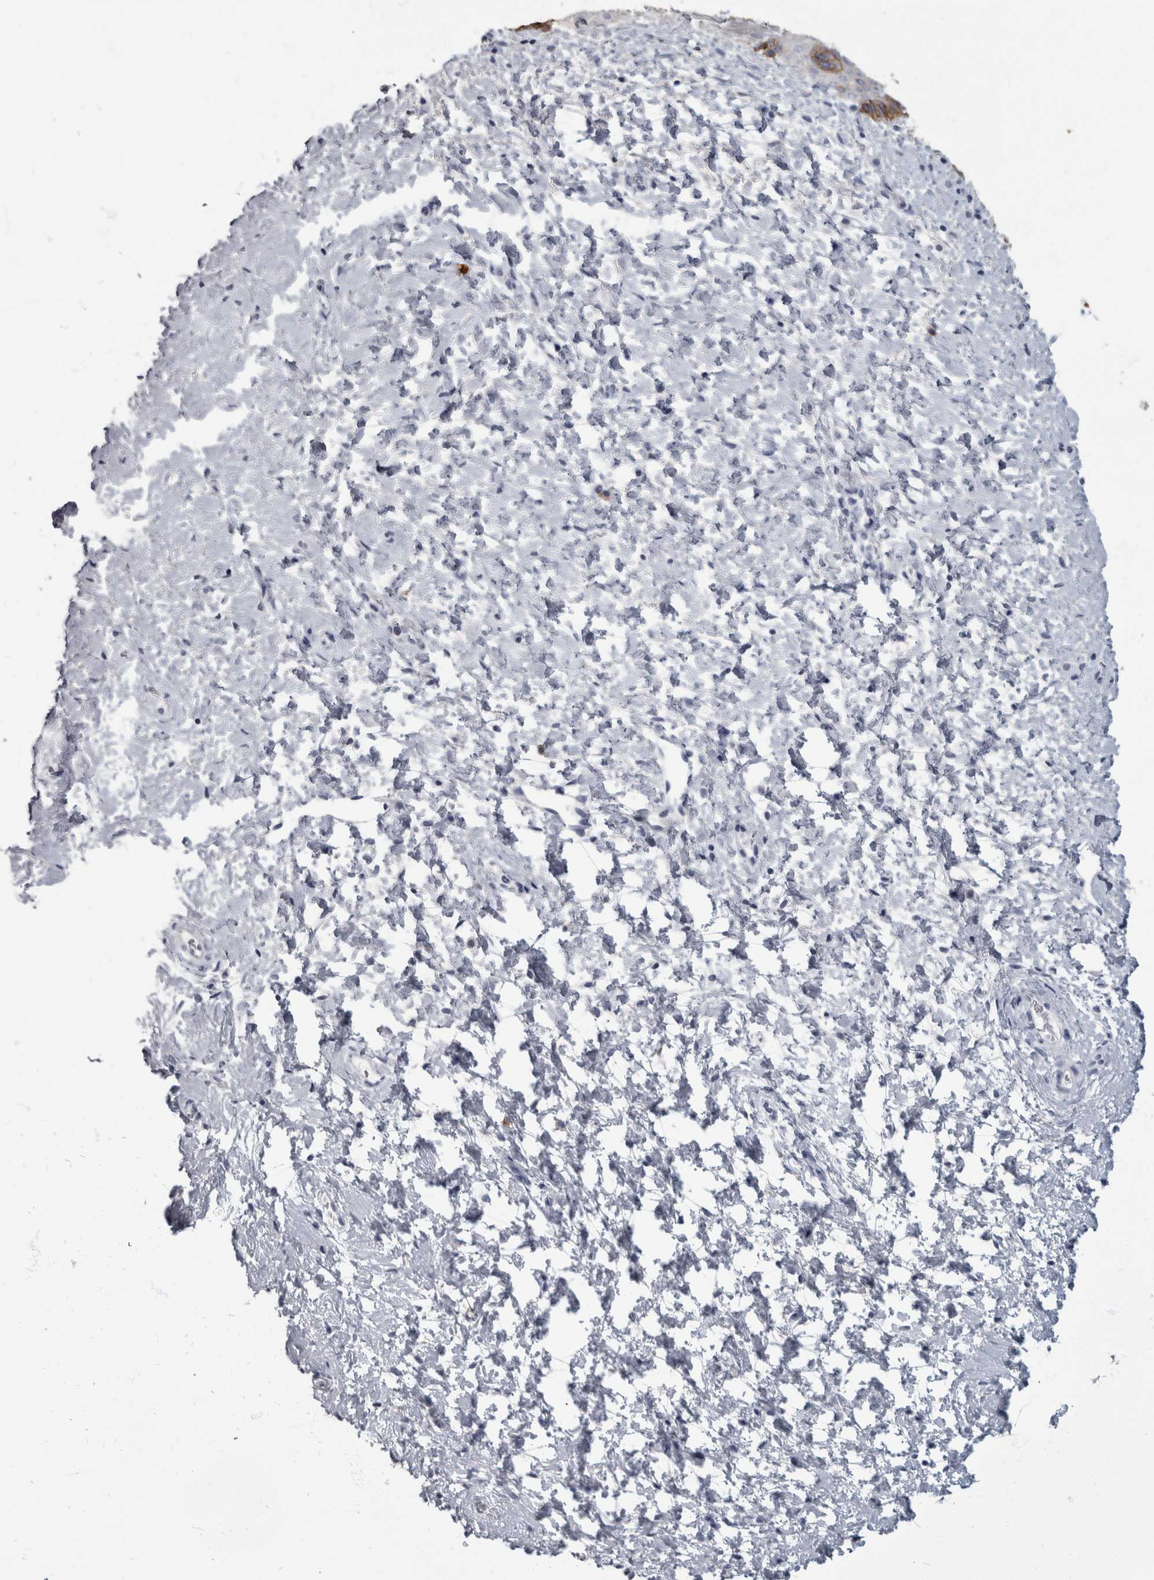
{"staining": {"intensity": "strong", "quantity": ">75%", "location": "cytoplasmic/membranous"}, "tissue": "cervix", "cell_type": "Glandular cells", "image_type": "normal", "snomed": [{"axis": "morphology", "description": "Normal tissue, NOS"}, {"axis": "topography", "description": "Cervix"}], "caption": "Cervix stained with DAB immunohistochemistry exhibits high levels of strong cytoplasmic/membranous expression in approximately >75% of glandular cells. (Stains: DAB in brown, nuclei in blue, Microscopy: brightfield microscopy at high magnification).", "gene": "DSG2", "patient": {"sex": "female", "age": 72}}